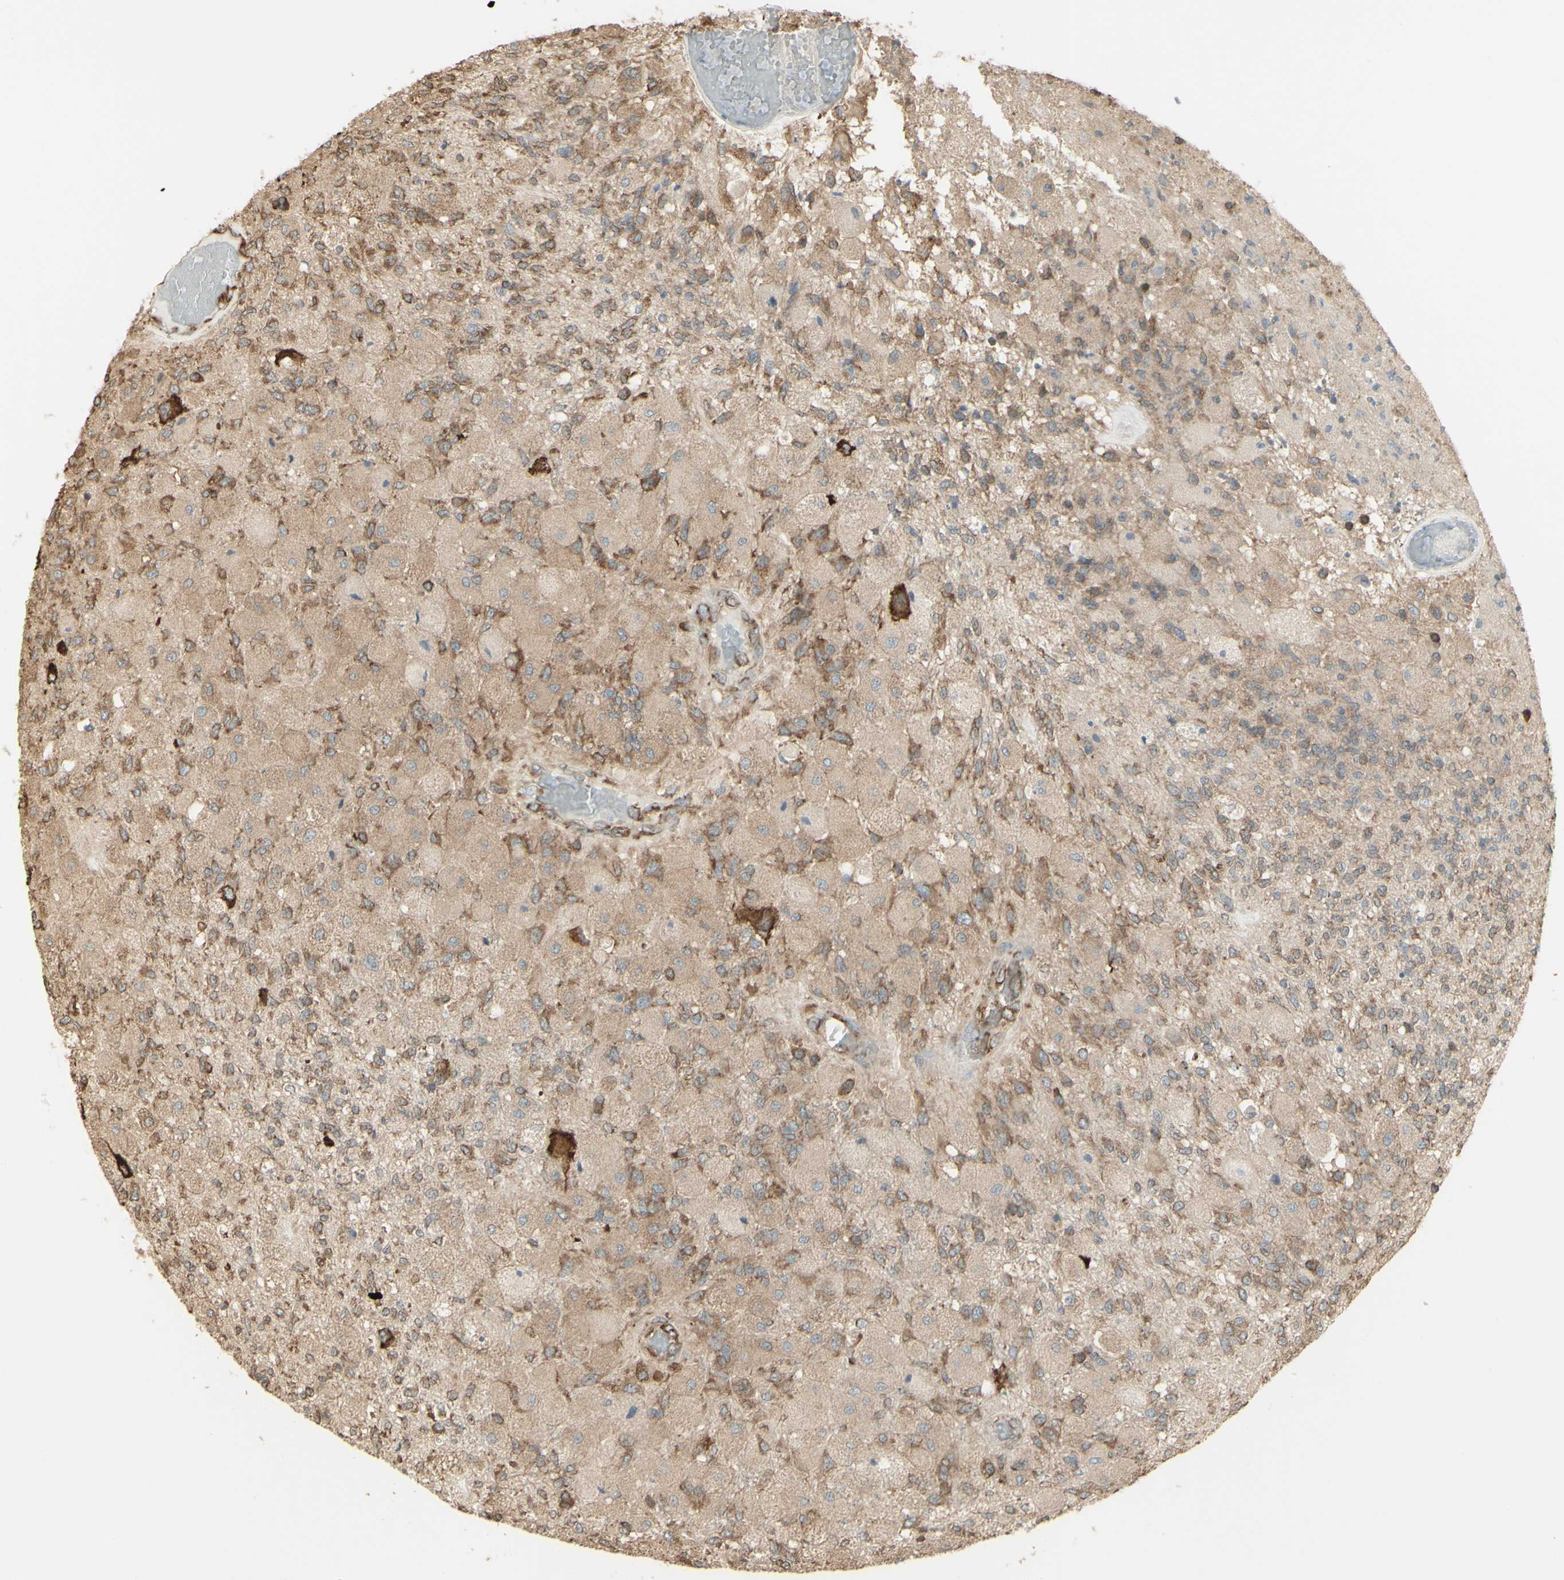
{"staining": {"intensity": "moderate", "quantity": ">75%", "location": "cytoplasmic/membranous"}, "tissue": "glioma", "cell_type": "Tumor cells", "image_type": "cancer", "snomed": [{"axis": "morphology", "description": "Normal tissue, NOS"}, {"axis": "morphology", "description": "Glioma, malignant, High grade"}, {"axis": "topography", "description": "Cerebral cortex"}], "caption": "Human glioma stained for a protein (brown) shows moderate cytoplasmic/membranous positive expression in approximately >75% of tumor cells.", "gene": "EEF1B2", "patient": {"sex": "male", "age": 77}}